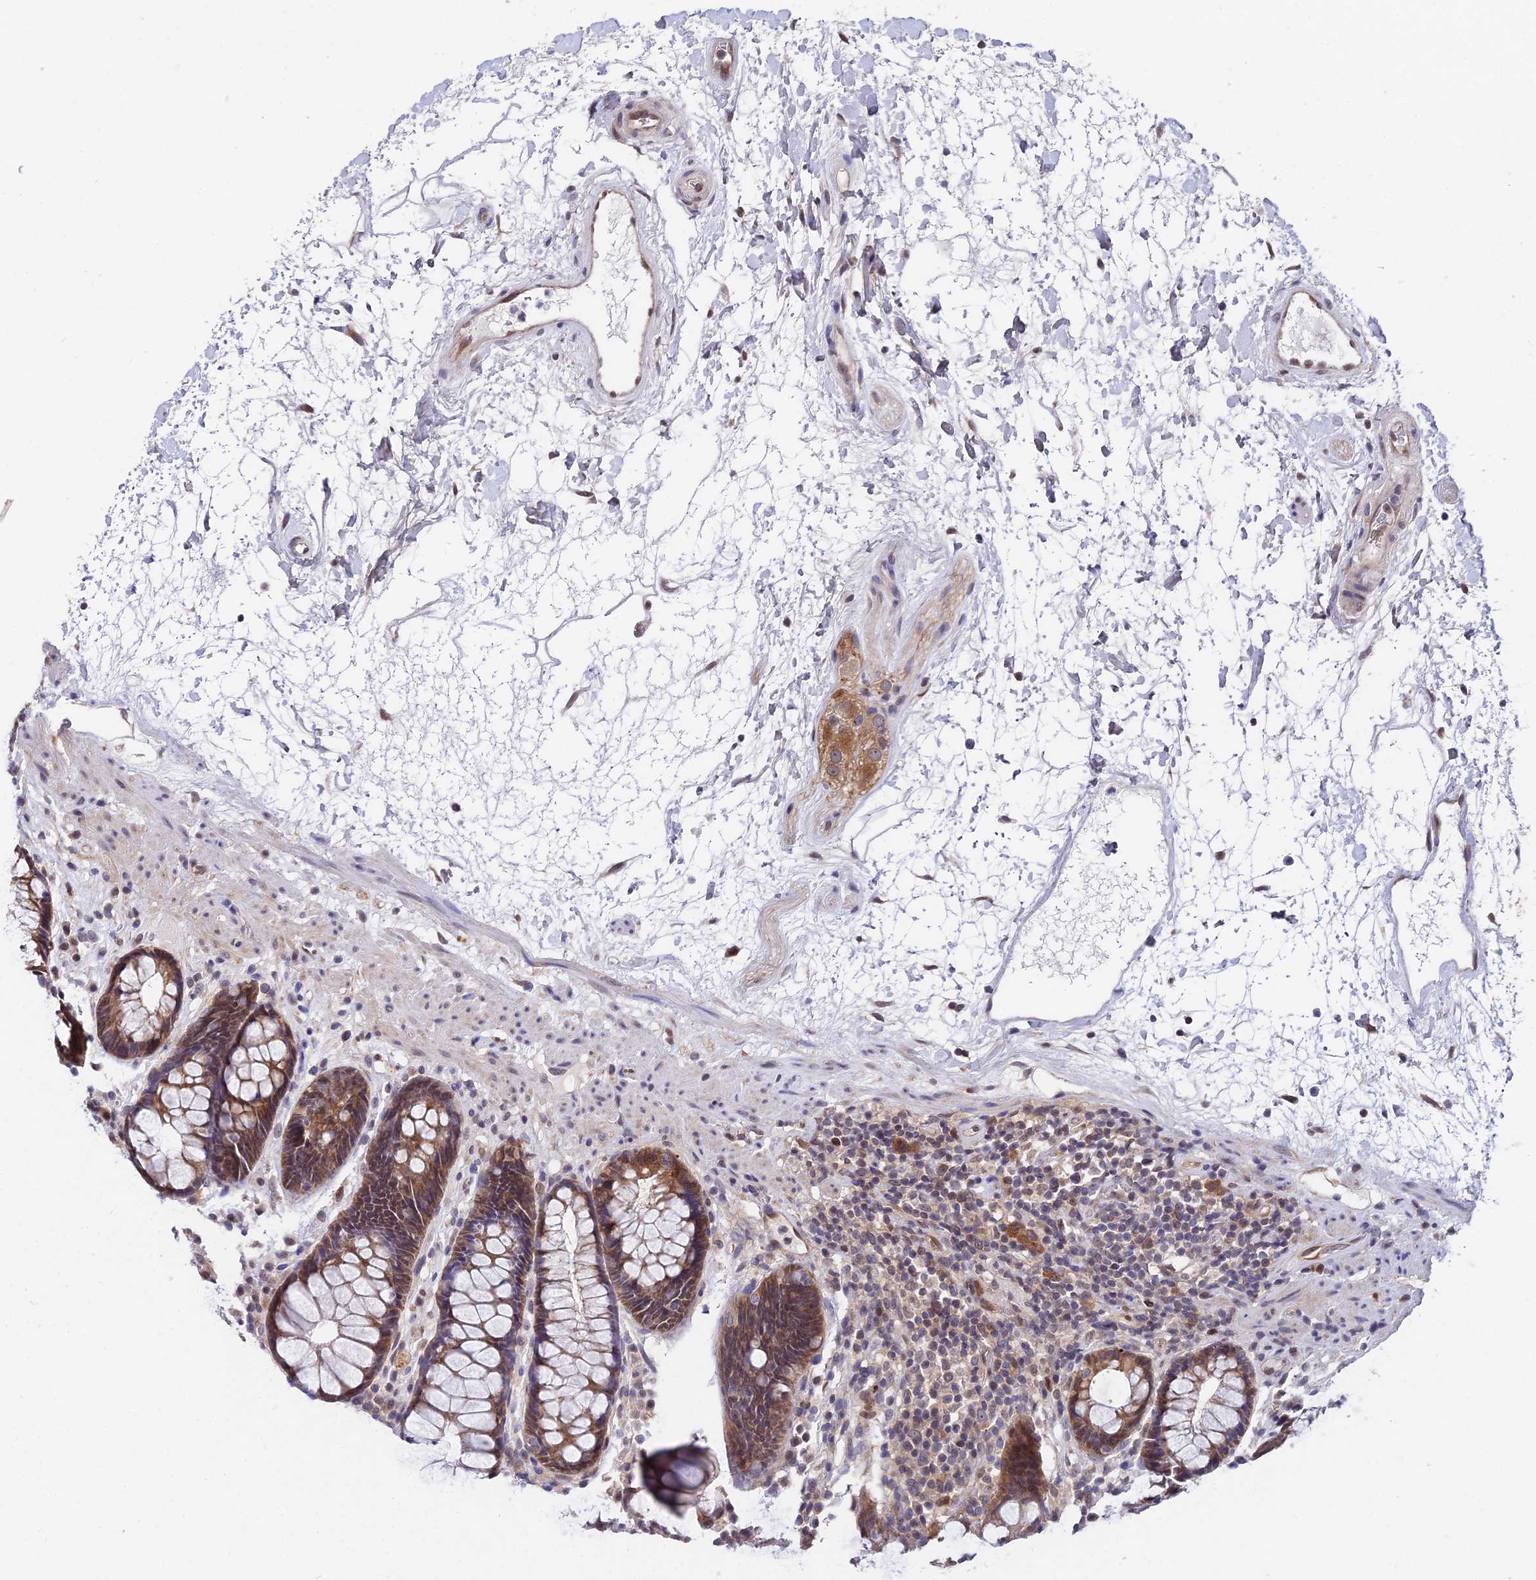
{"staining": {"intensity": "moderate", "quantity": ">75%", "location": "cytoplasmic/membranous"}, "tissue": "rectum", "cell_type": "Glandular cells", "image_type": "normal", "snomed": [{"axis": "morphology", "description": "Normal tissue, NOS"}, {"axis": "topography", "description": "Rectum"}], "caption": "Immunohistochemical staining of benign human rectum exhibits medium levels of moderate cytoplasmic/membranous positivity in approximately >75% of glandular cells. The staining is performed using DAB brown chromogen to label protein expression. The nuclei are counter-stained blue using hematoxylin.", "gene": "INPP4A", "patient": {"sex": "male", "age": 64}}